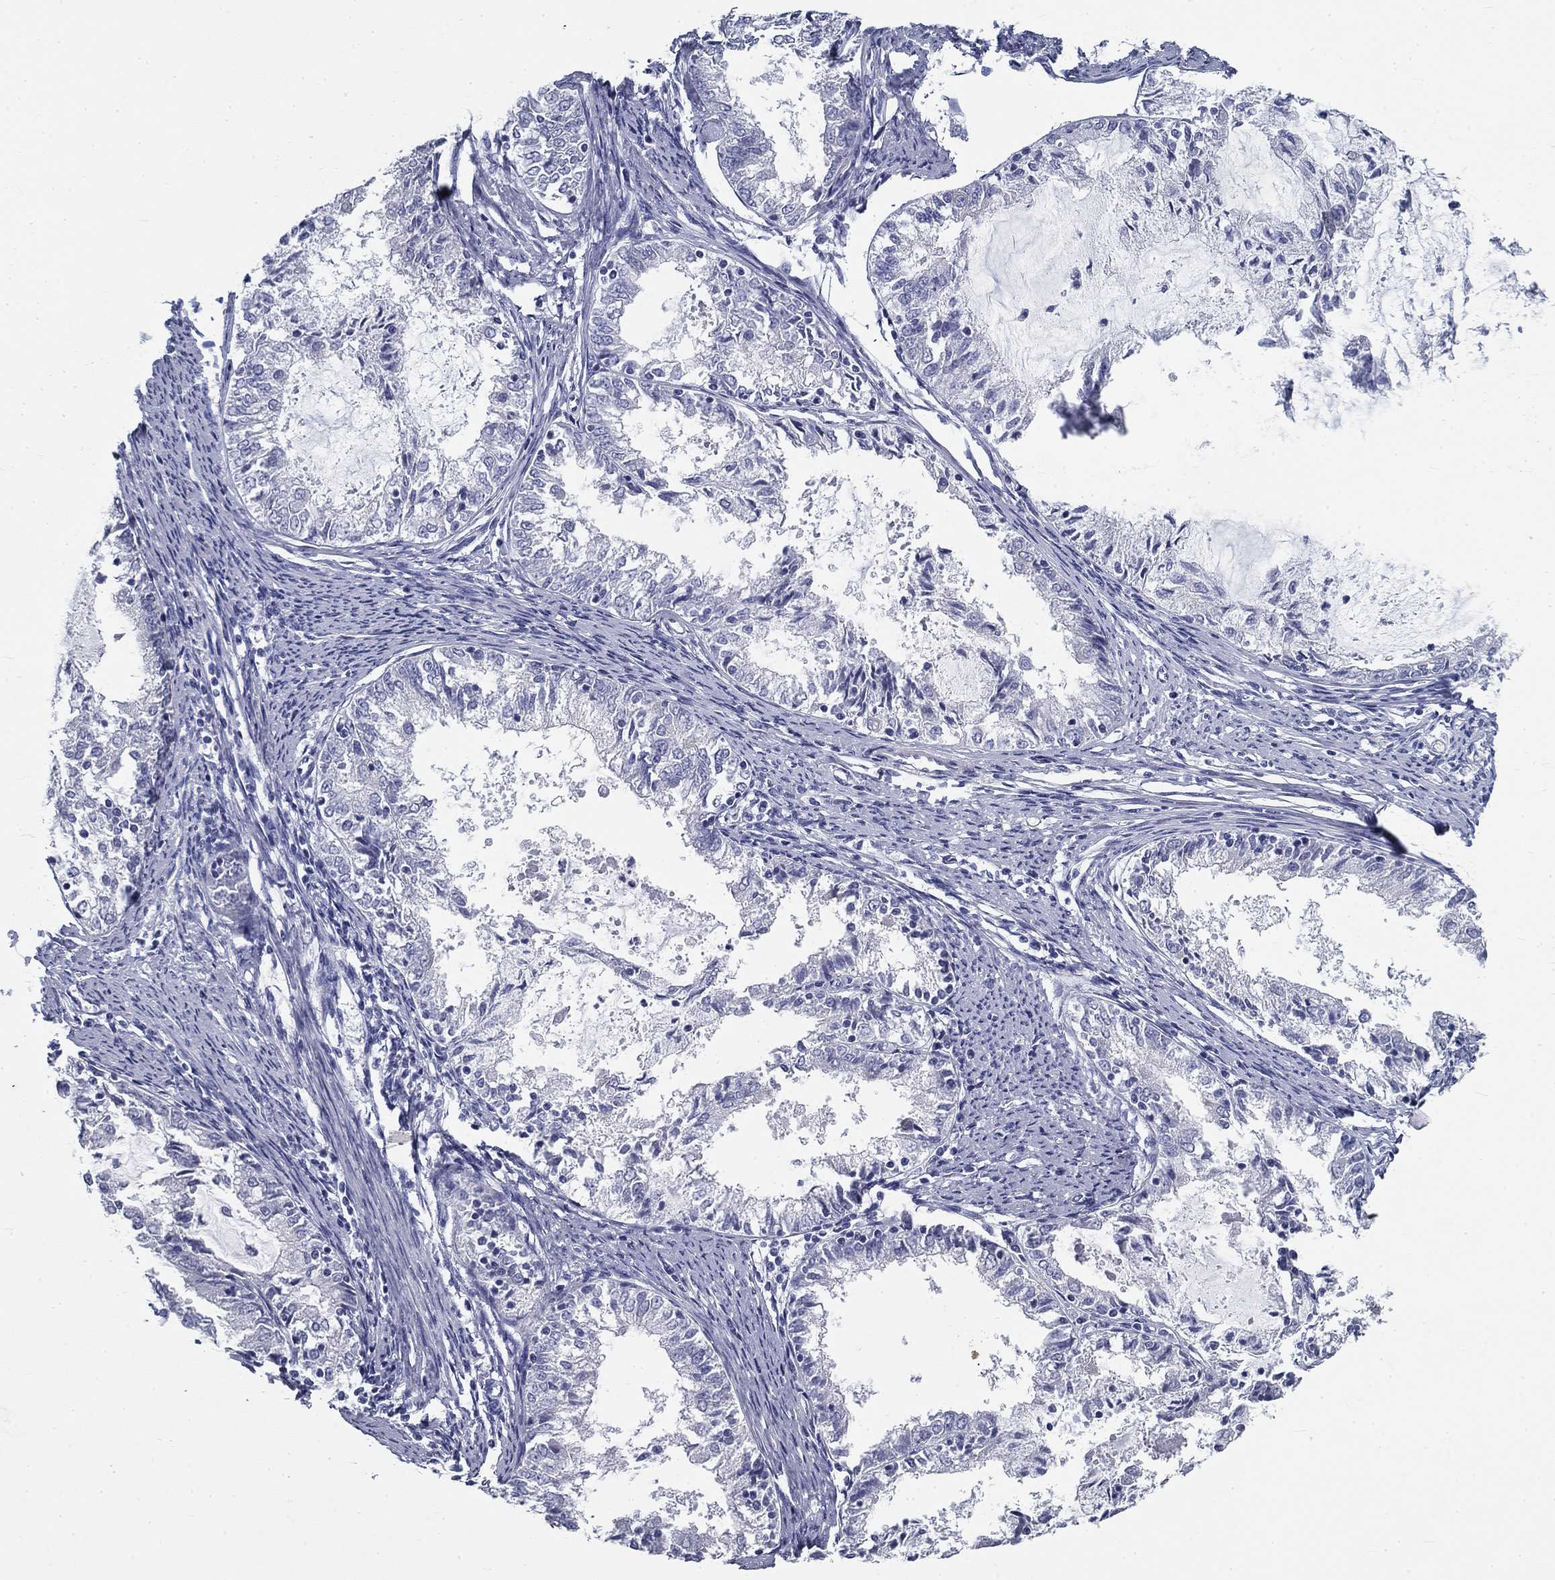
{"staining": {"intensity": "negative", "quantity": "none", "location": "none"}, "tissue": "endometrial cancer", "cell_type": "Tumor cells", "image_type": "cancer", "snomed": [{"axis": "morphology", "description": "Adenocarcinoma, NOS"}, {"axis": "topography", "description": "Endometrium"}], "caption": "Protein analysis of endometrial cancer (adenocarcinoma) exhibits no significant staining in tumor cells. (Stains: DAB (3,3'-diaminobenzidine) immunohistochemistry (IHC) with hematoxylin counter stain, Microscopy: brightfield microscopy at high magnification).", "gene": "GALNTL5", "patient": {"sex": "female", "age": 57}}